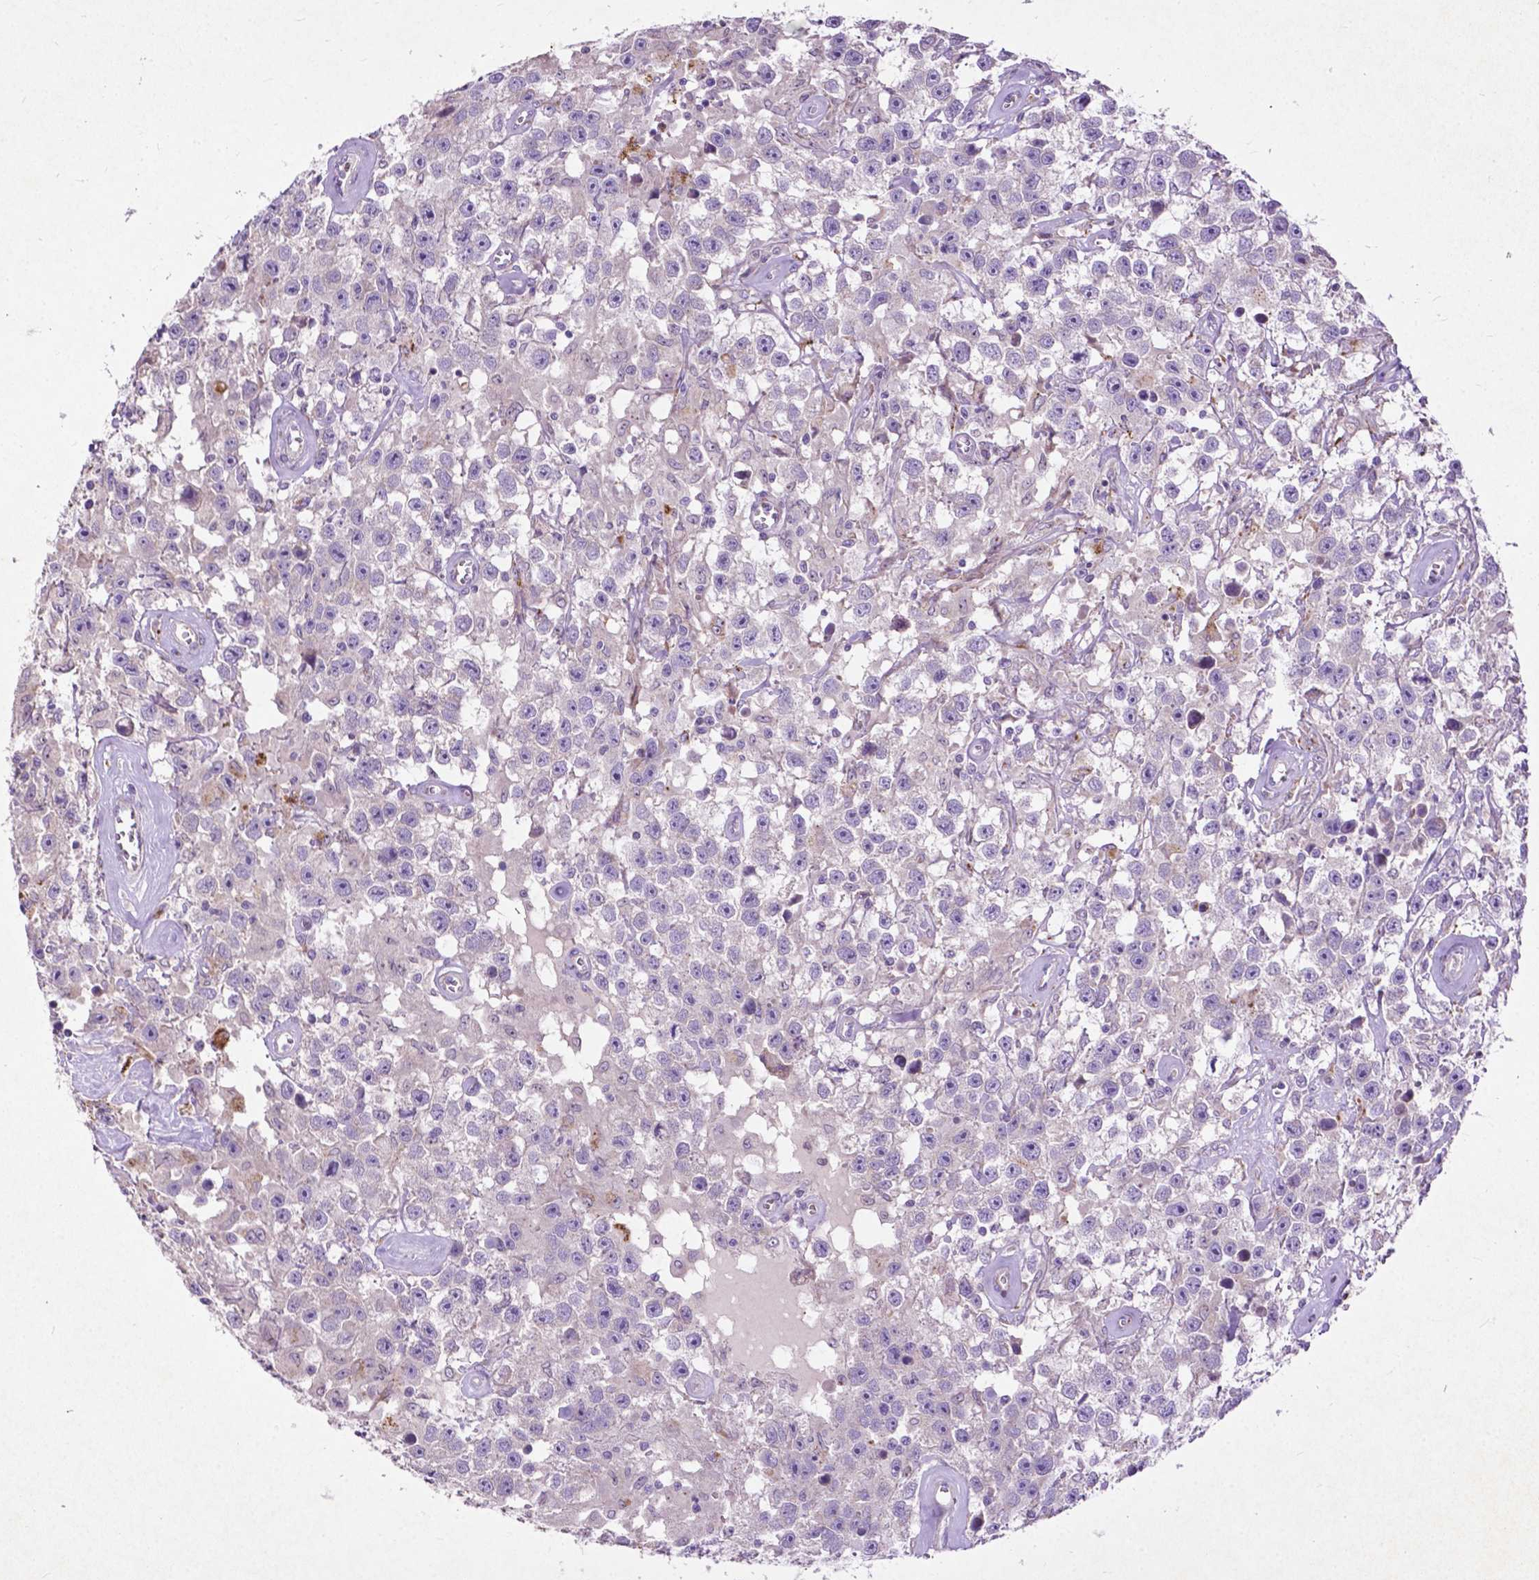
{"staining": {"intensity": "negative", "quantity": "none", "location": "none"}, "tissue": "testis cancer", "cell_type": "Tumor cells", "image_type": "cancer", "snomed": [{"axis": "morphology", "description": "Seminoma, NOS"}, {"axis": "topography", "description": "Testis"}], "caption": "This is an immunohistochemistry (IHC) histopathology image of human testis cancer. There is no positivity in tumor cells.", "gene": "THEGL", "patient": {"sex": "male", "age": 43}}